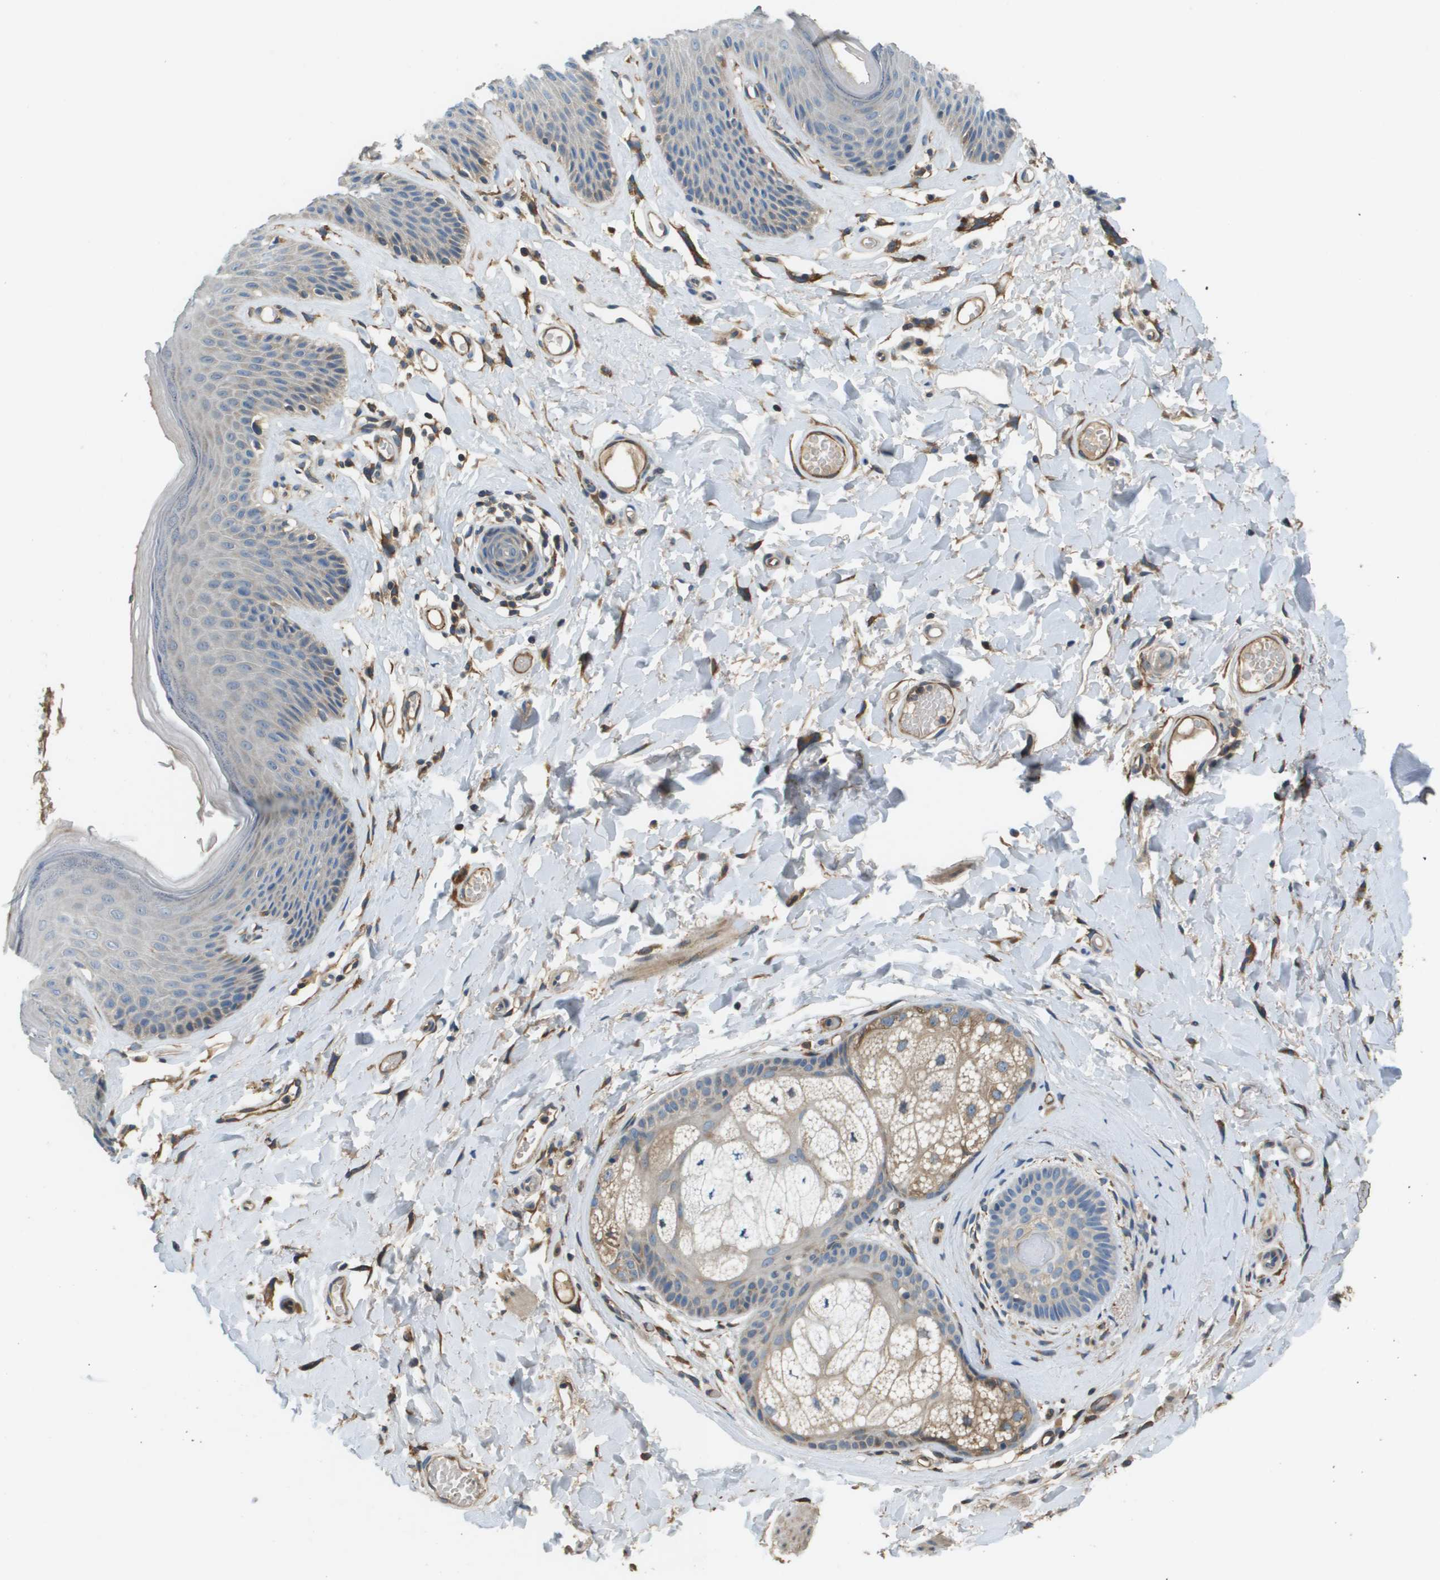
{"staining": {"intensity": "moderate", "quantity": "<25%", "location": "cytoplasmic/membranous"}, "tissue": "skin", "cell_type": "Epidermal cells", "image_type": "normal", "snomed": [{"axis": "morphology", "description": "Normal tissue, NOS"}, {"axis": "topography", "description": "Vulva"}], "caption": "Moderate cytoplasmic/membranous expression for a protein is seen in about <25% of epidermal cells of benign skin using IHC.", "gene": "SAMSN1", "patient": {"sex": "female", "age": 73}}